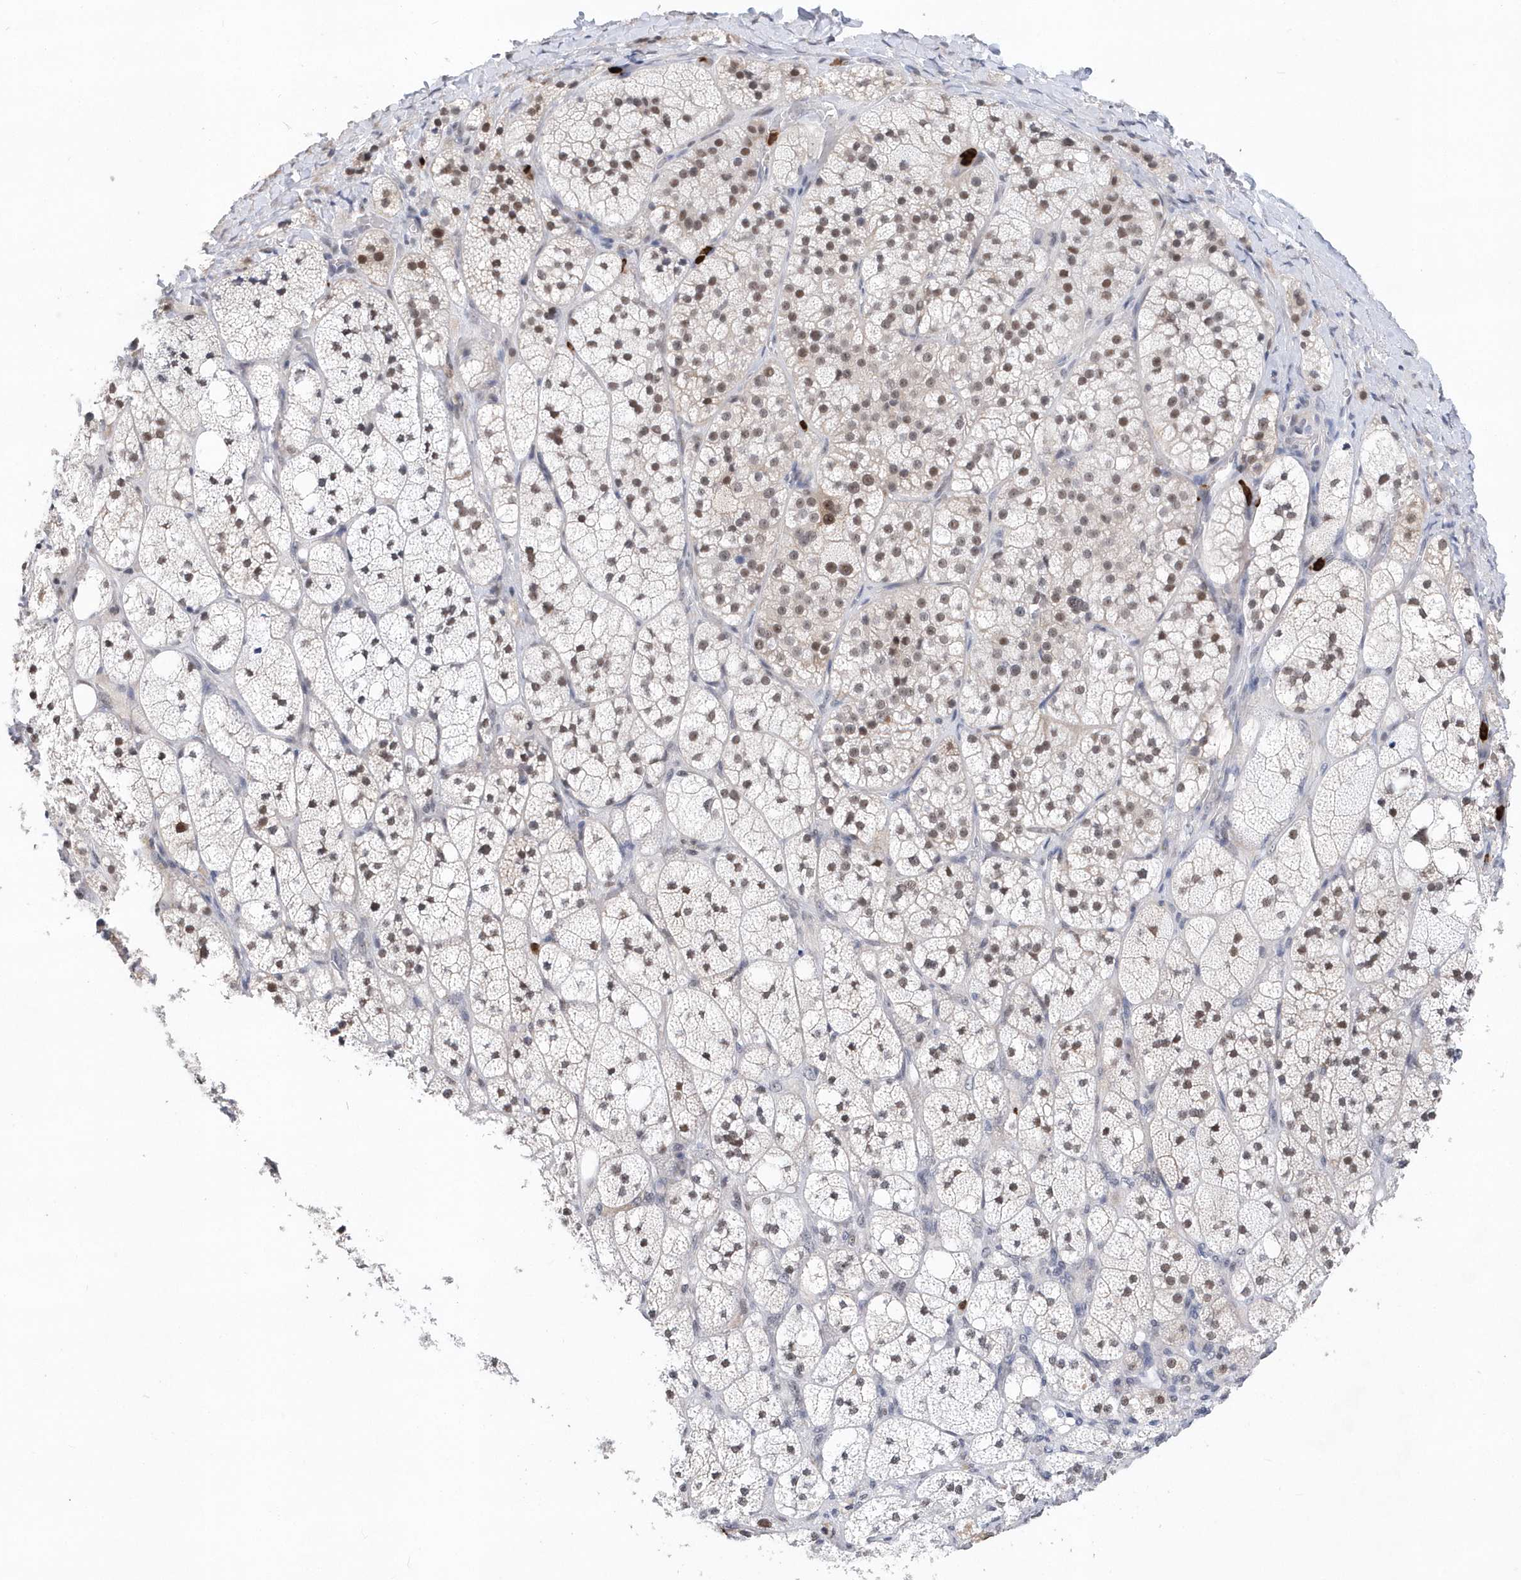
{"staining": {"intensity": "moderate", "quantity": "25%-75%", "location": "nuclear"}, "tissue": "adrenal gland", "cell_type": "Glandular cells", "image_type": "normal", "snomed": [{"axis": "morphology", "description": "Normal tissue, NOS"}, {"axis": "topography", "description": "Adrenal gland"}], "caption": "About 25%-75% of glandular cells in normal human adrenal gland display moderate nuclear protein expression as visualized by brown immunohistochemical staining.", "gene": "RPP30", "patient": {"sex": "male", "age": 61}}